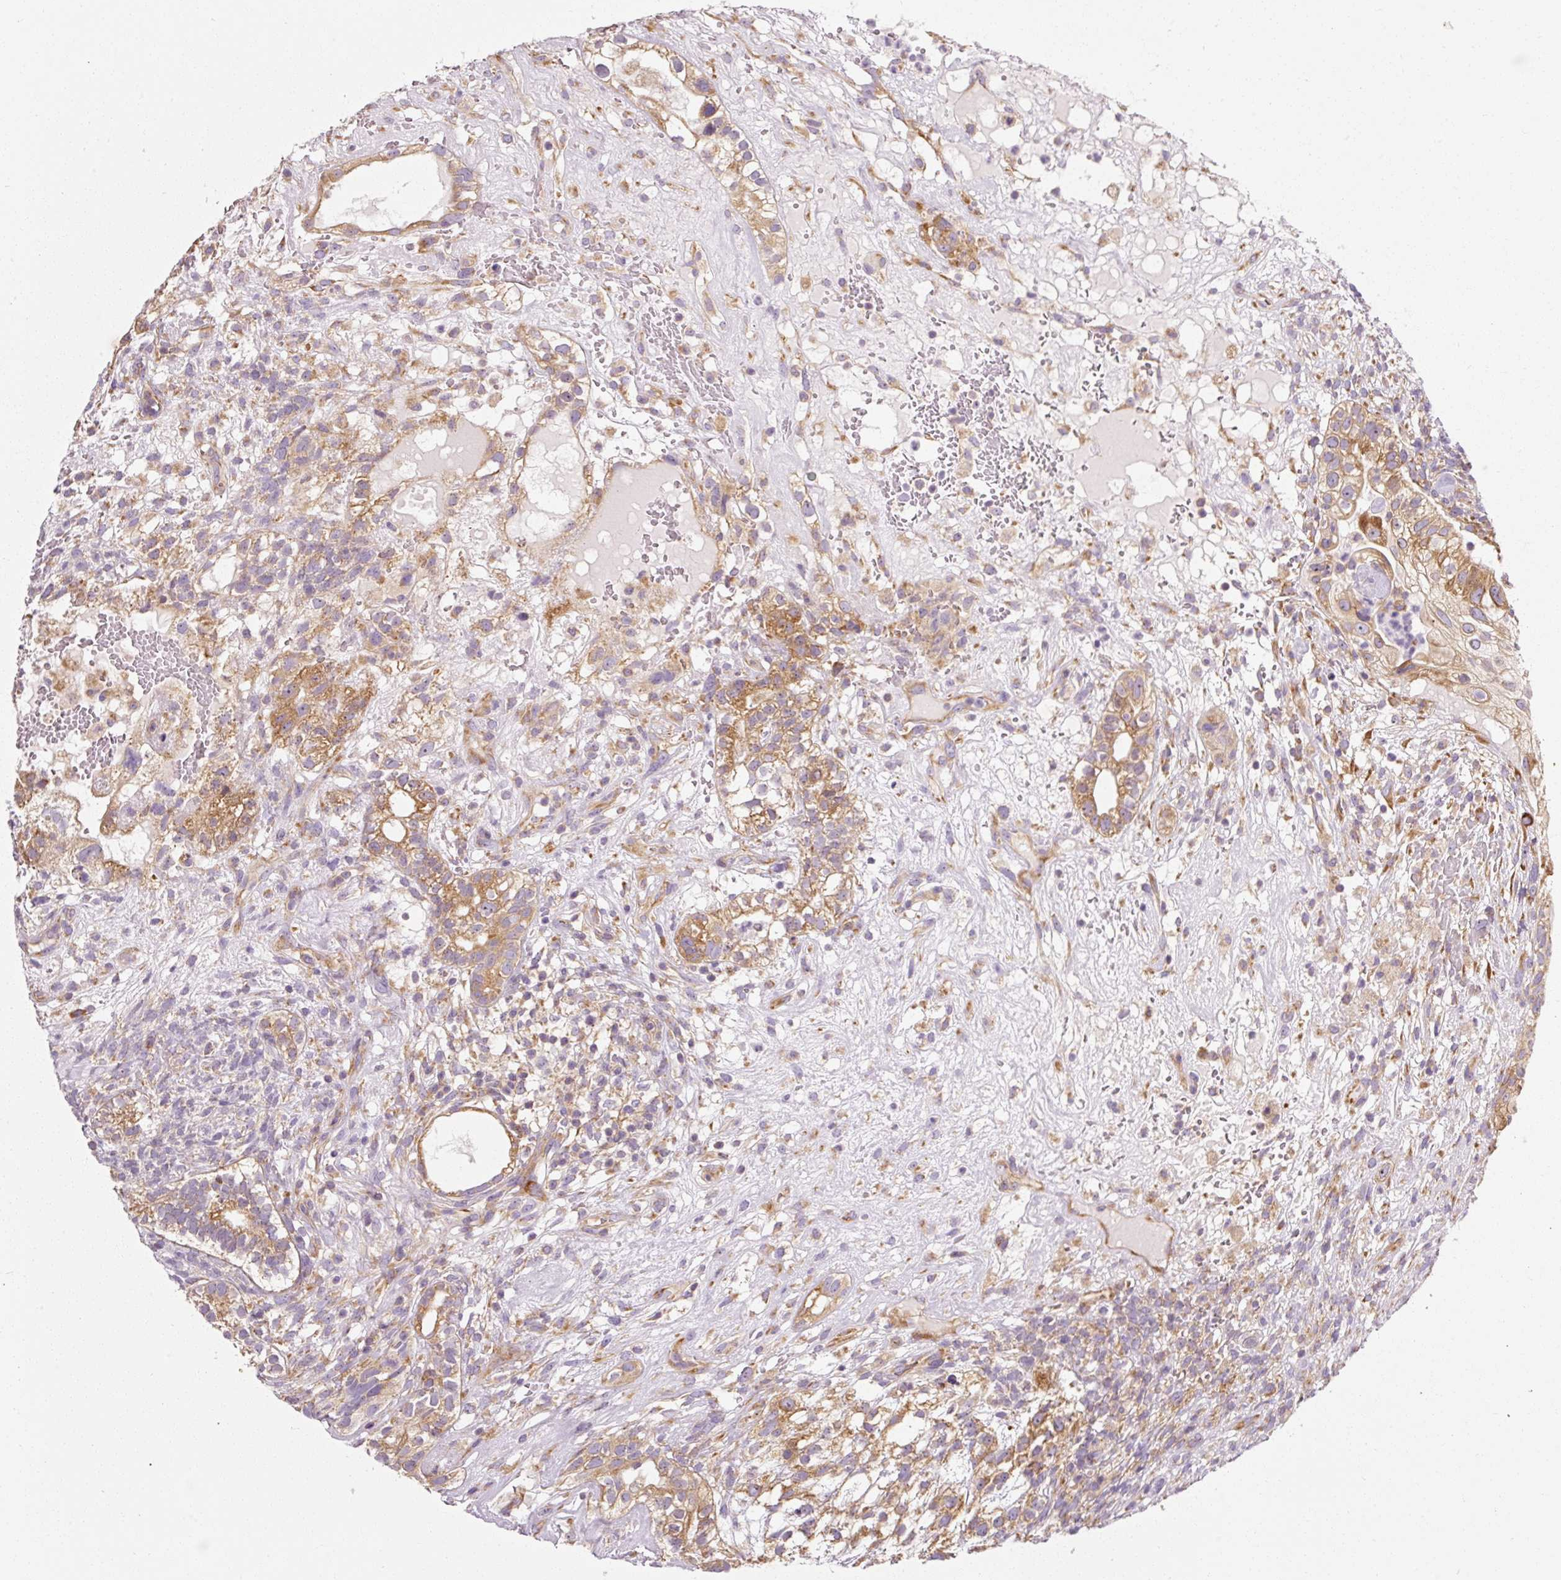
{"staining": {"intensity": "moderate", "quantity": ">75%", "location": "cytoplasmic/membranous"}, "tissue": "testis cancer", "cell_type": "Tumor cells", "image_type": "cancer", "snomed": [{"axis": "morphology", "description": "Seminoma, NOS"}, {"axis": "morphology", "description": "Carcinoma, Embryonal, NOS"}, {"axis": "topography", "description": "Testis"}], "caption": "Approximately >75% of tumor cells in human seminoma (testis) demonstrate moderate cytoplasmic/membranous protein positivity as visualized by brown immunohistochemical staining.", "gene": "RPL10A", "patient": {"sex": "male", "age": 41}}